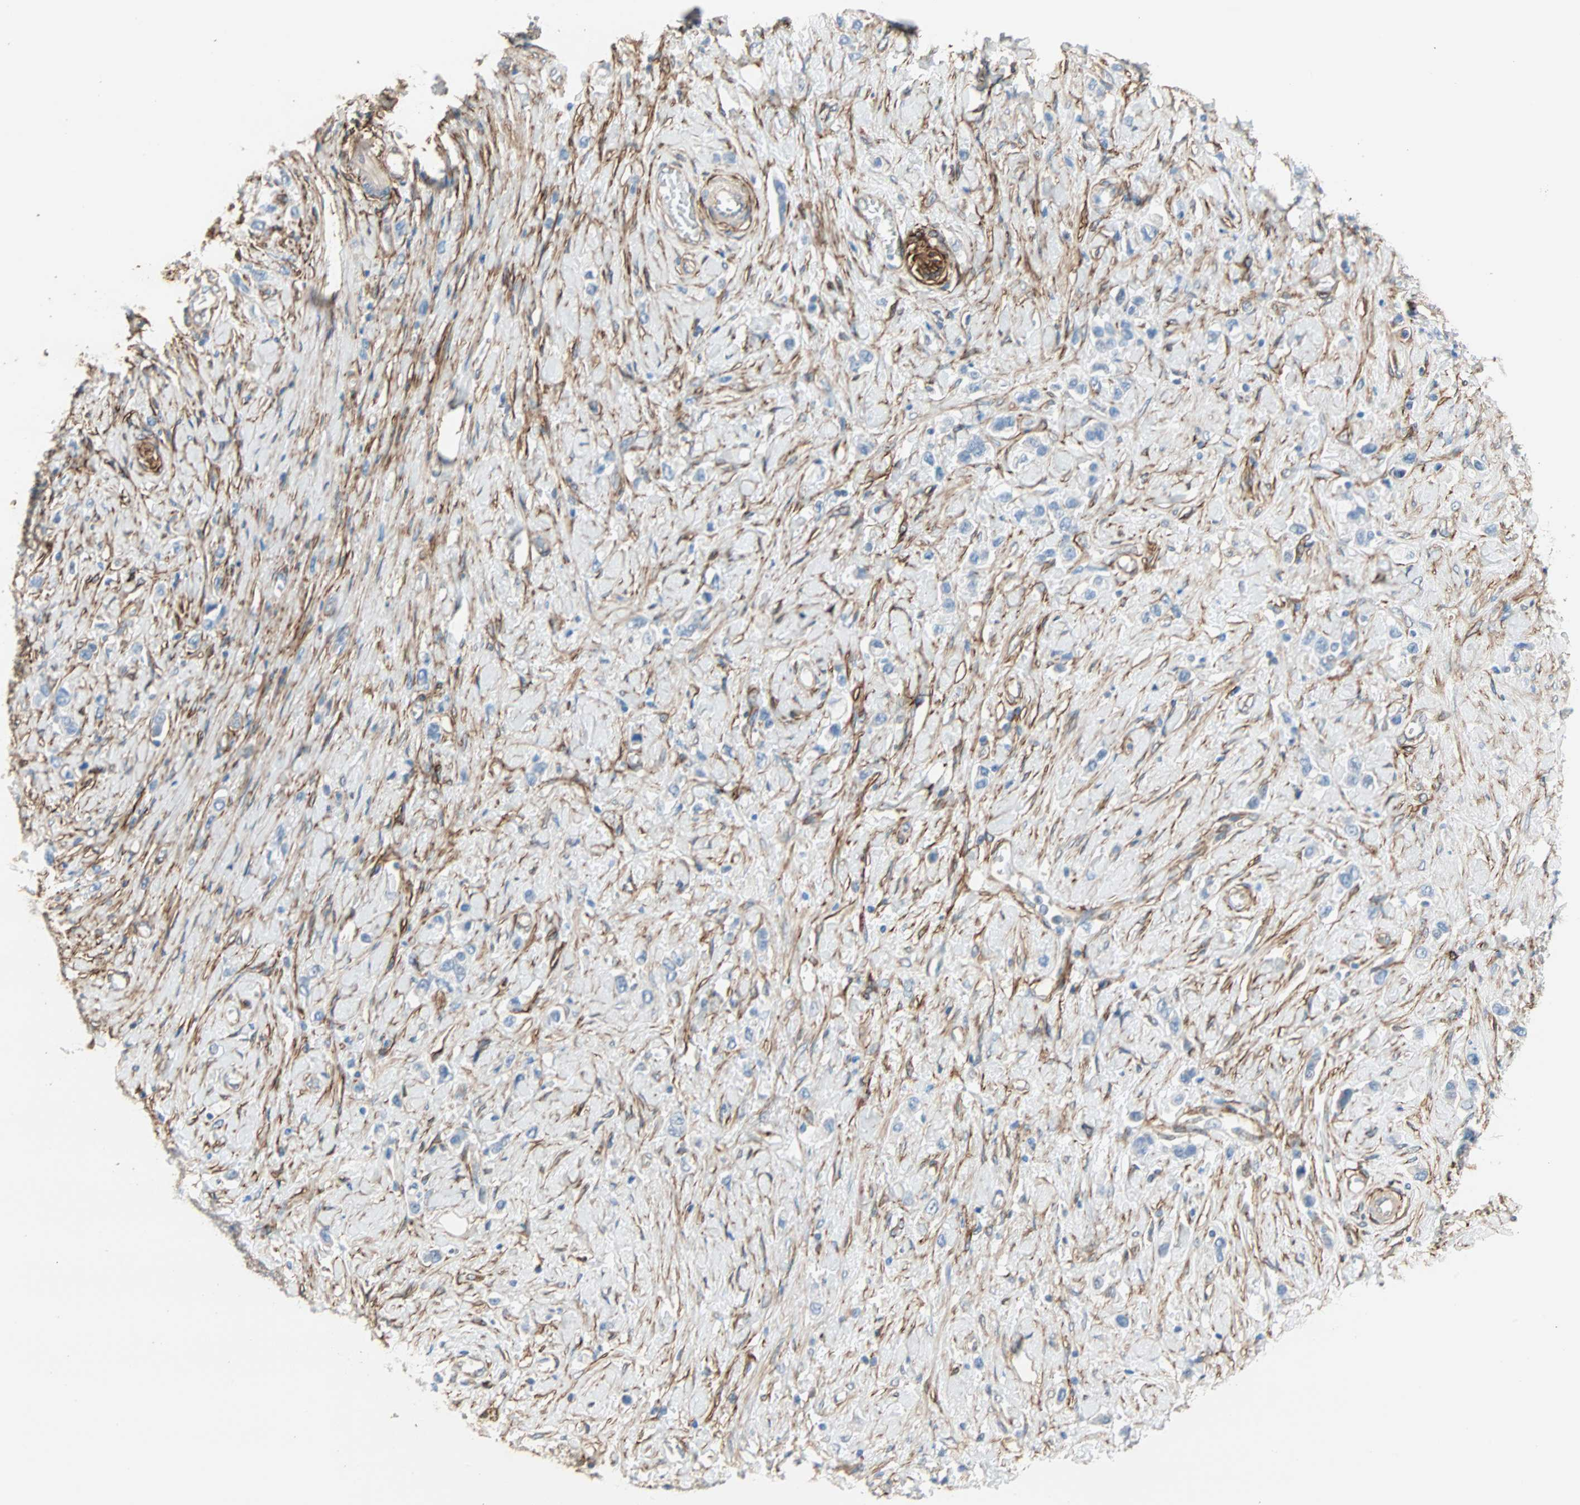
{"staining": {"intensity": "negative", "quantity": "none", "location": "none"}, "tissue": "stomach cancer", "cell_type": "Tumor cells", "image_type": "cancer", "snomed": [{"axis": "morphology", "description": "Normal tissue, NOS"}, {"axis": "morphology", "description": "Adenocarcinoma, NOS"}, {"axis": "topography", "description": "Stomach, upper"}, {"axis": "topography", "description": "Stomach"}], "caption": "Tumor cells are negative for protein expression in human stomach cancer (adenocarcinoma). (DAB (3,3'-diaminobenzidine) immunohistochemistry visualized using brightfield microscopy, high magnification).", "gene": "EPB41L2", "patient": {"sex": "female", "age": 65}}